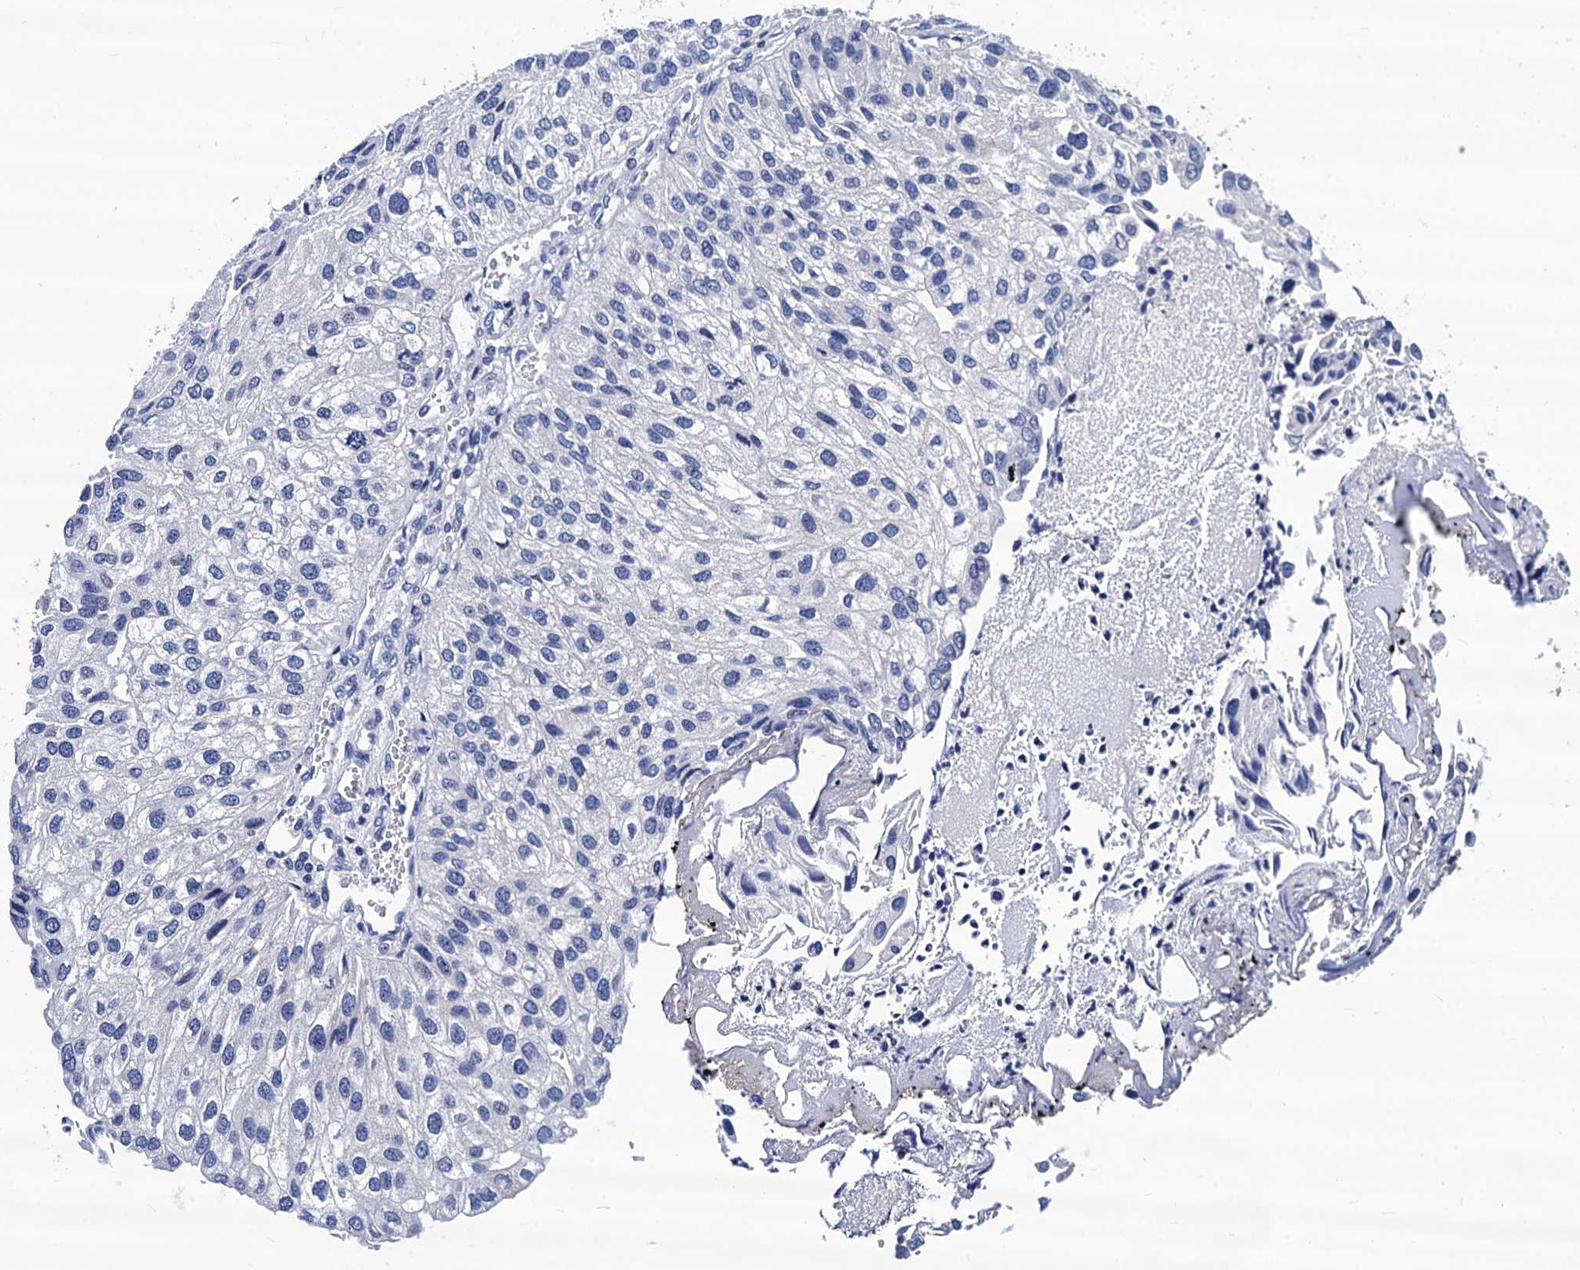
{"staining": {"intensity": "negative", "quantity": "none", "location": "none"}, "tissue": "urothelial cancer", "cell_type": "Tumor cells", "image_type": "cancer", "snomed": [{"axis": "morphology", "description": "Urothelial carcinoma, Low grade"}, {"axis": "topography", "description": "Urinary bladder"}], "caption": "Tumor cells are negative for protein expression in human urothelial cancer.", "gene": "LRRC30", "patient": {"sex": "female", "age": 89}}